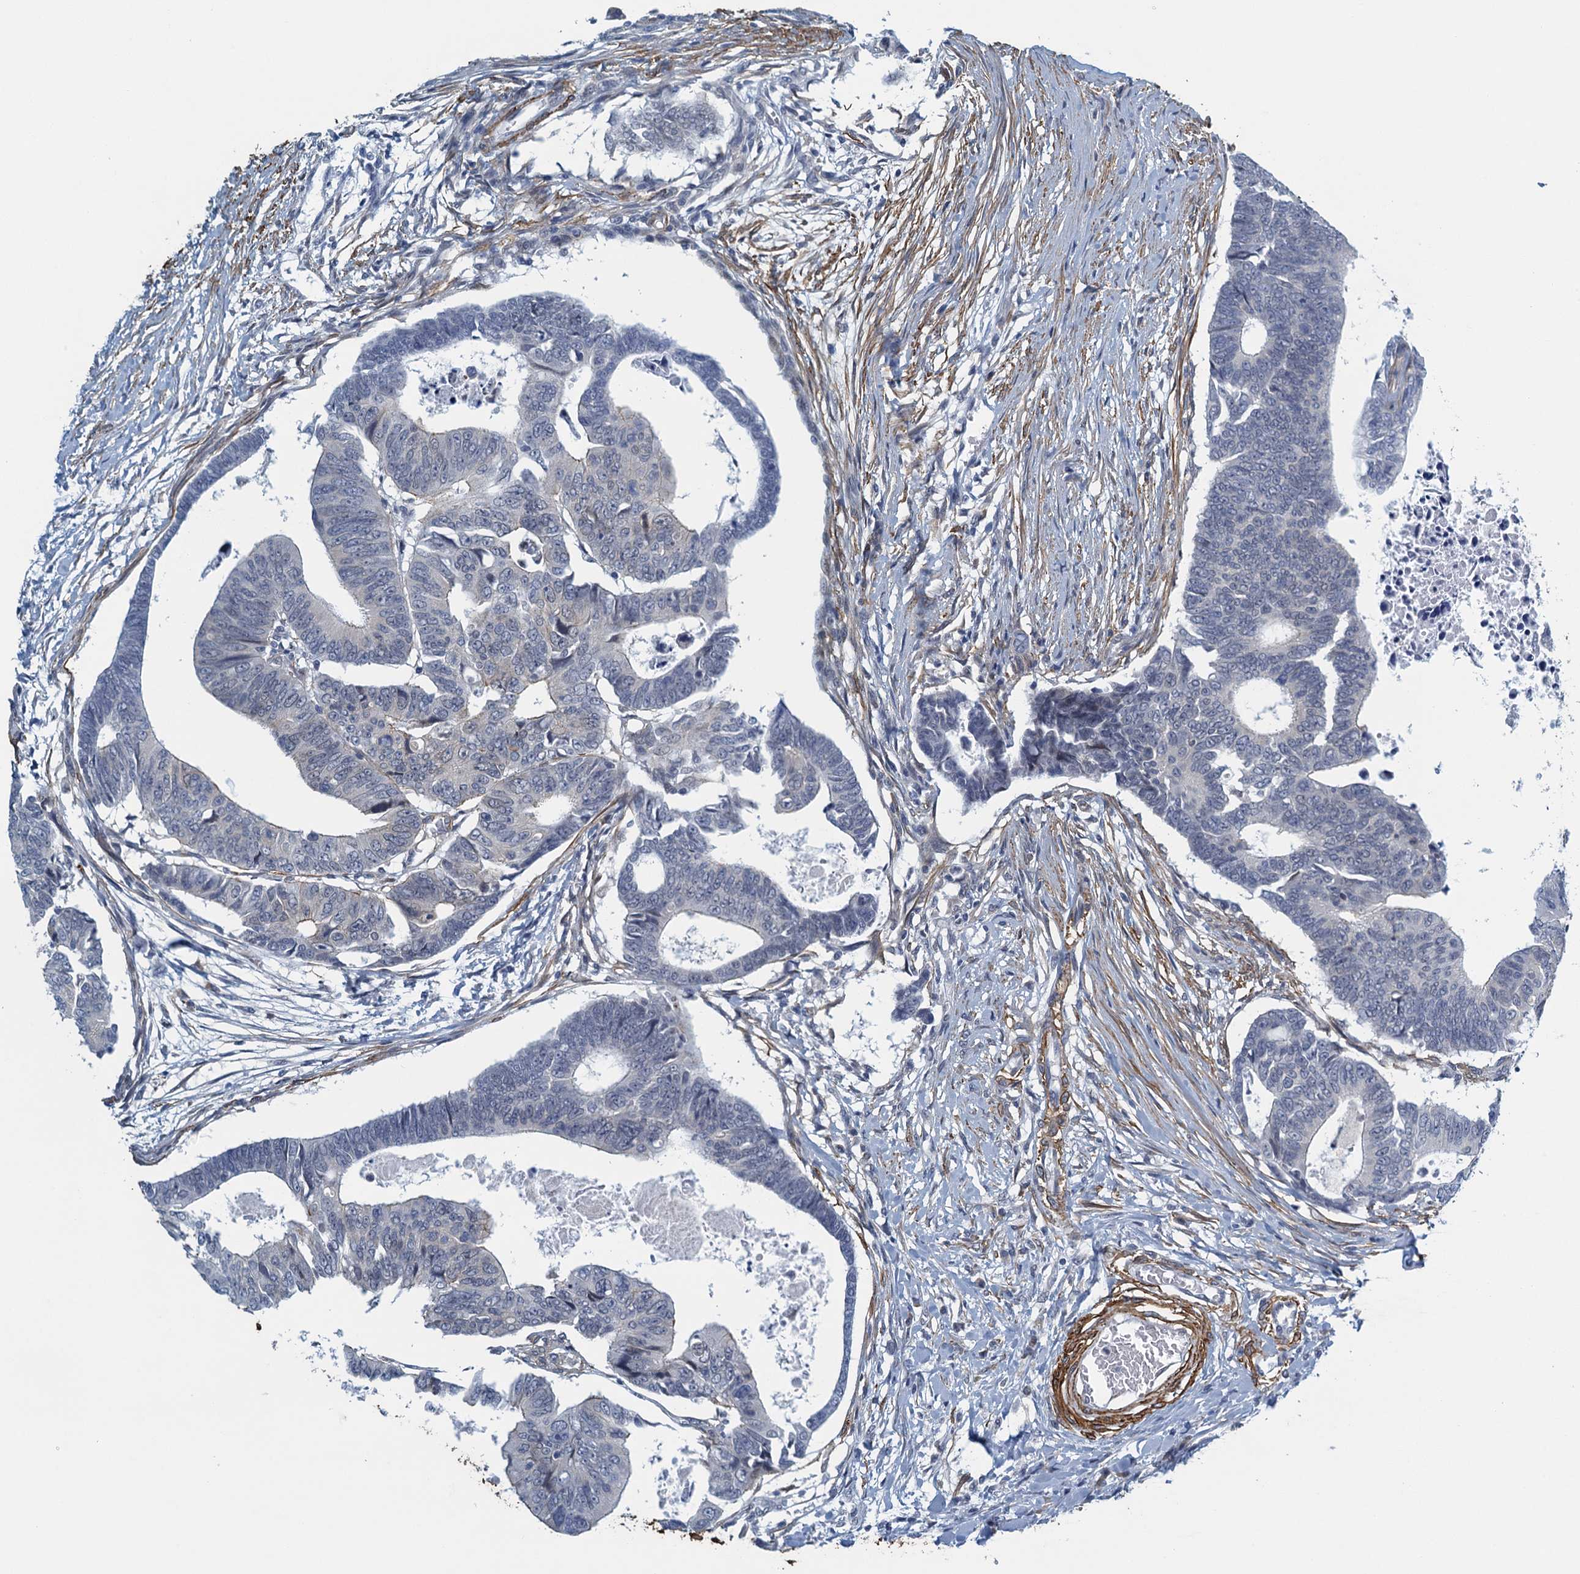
{"staining": {"intensity": "negative", "quantity": "none", "location": "none"}, "tissue": "colorectal cancer", "cell_type": "Tumor cells", "image_type": "cancer", "snomed": [{"axis": "morphology", "description": "Adenocarcinoma, NOS"}, {"axis": "topography", "description": "Rectum"}], "caption": "The IHC image has no significant positivity in tumor cells of colorectal adenocarcinoma tissue.", "gene": "ALG2", "patient": {"sex": "female", "age": 65}}